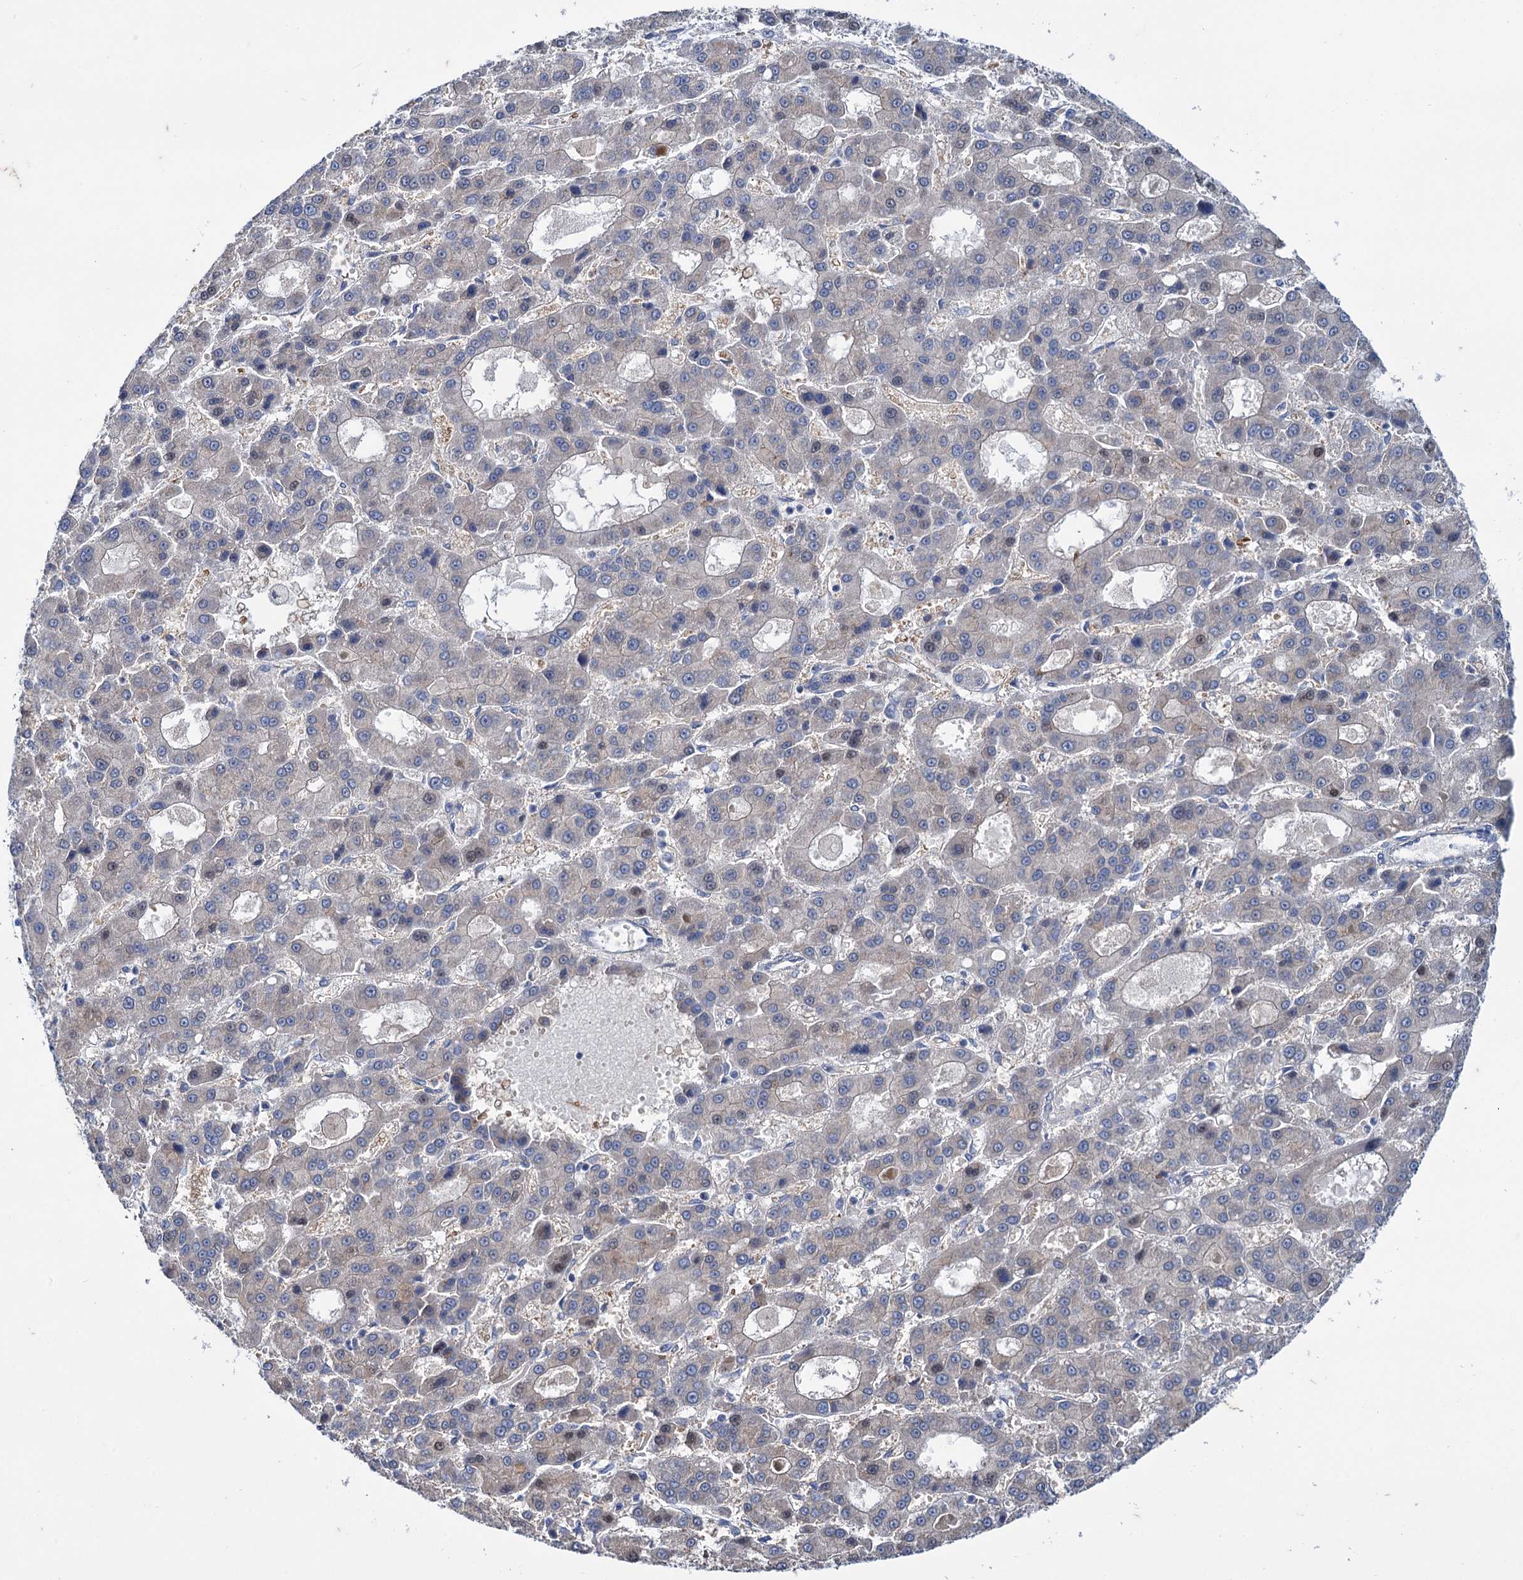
{"staining": {"intensity": "negative", "quantity": "none", "location": "none"}, "tissue": "liver cancer", "cell_type": "Tumor cells", "image_type": "cancer", "snomed": [{"axis": "morphology", "description": "Carcinoma, Hepatocellular, NOS"}, {"axis": "topography", "description": "Liver"}], "caption": "Immunohistochemical staining of liver cancer exhibits no significant positivity in tumor cells. The staining was performed using DAB (3,3'-diaminobenzidine) to visualize the protein expression in brown, while the nuclei were stained in blue with hematoxylin (Magnification: 20x).", "gene": "MID1IP1", "patient": {"sex": "male", "age": 70}}